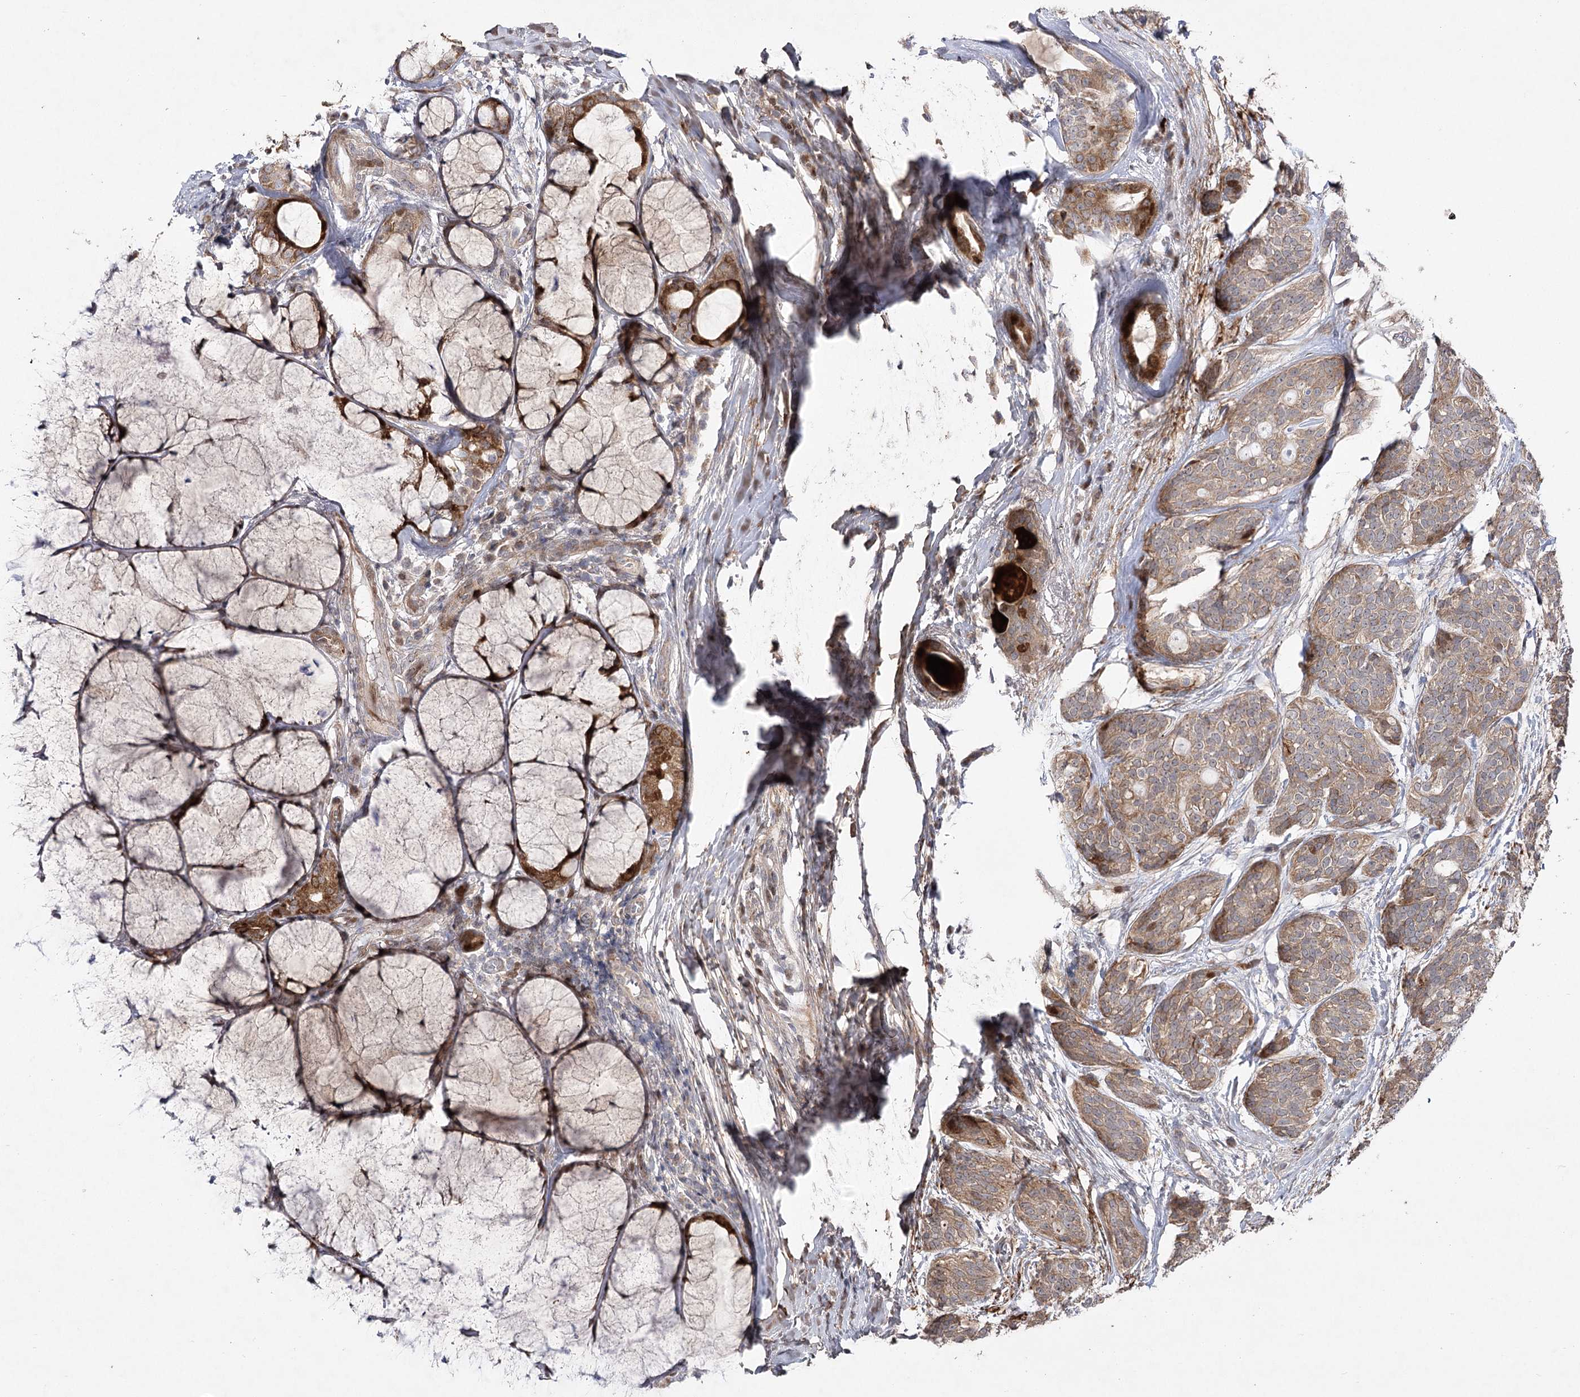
{"staining": {"intensity": "weak", "quantity": ">75%", "location": "cytoplasmic/membranous"}, "tissue": "head and neck cancer", "cell_type": "Tumor cells", "image_type": "cancer", "snomed": [{"axis": "morphology", "description": "Adenocarcinoma, NOS"}, {"axis": "topography", "description": "Head-Neck"}], "caption": "Tumor cells demonstrate weak cytoplasmic/membranous positivity in about >75% of cells in head and neck cancer (adenocarcinoma). Using DAB (brown) and hematoxylin (blue) stains, captured at high magnification using brightfield microscopy.", "gene": "OBSL1", "patient": {"sex": "male", "age": 66}}